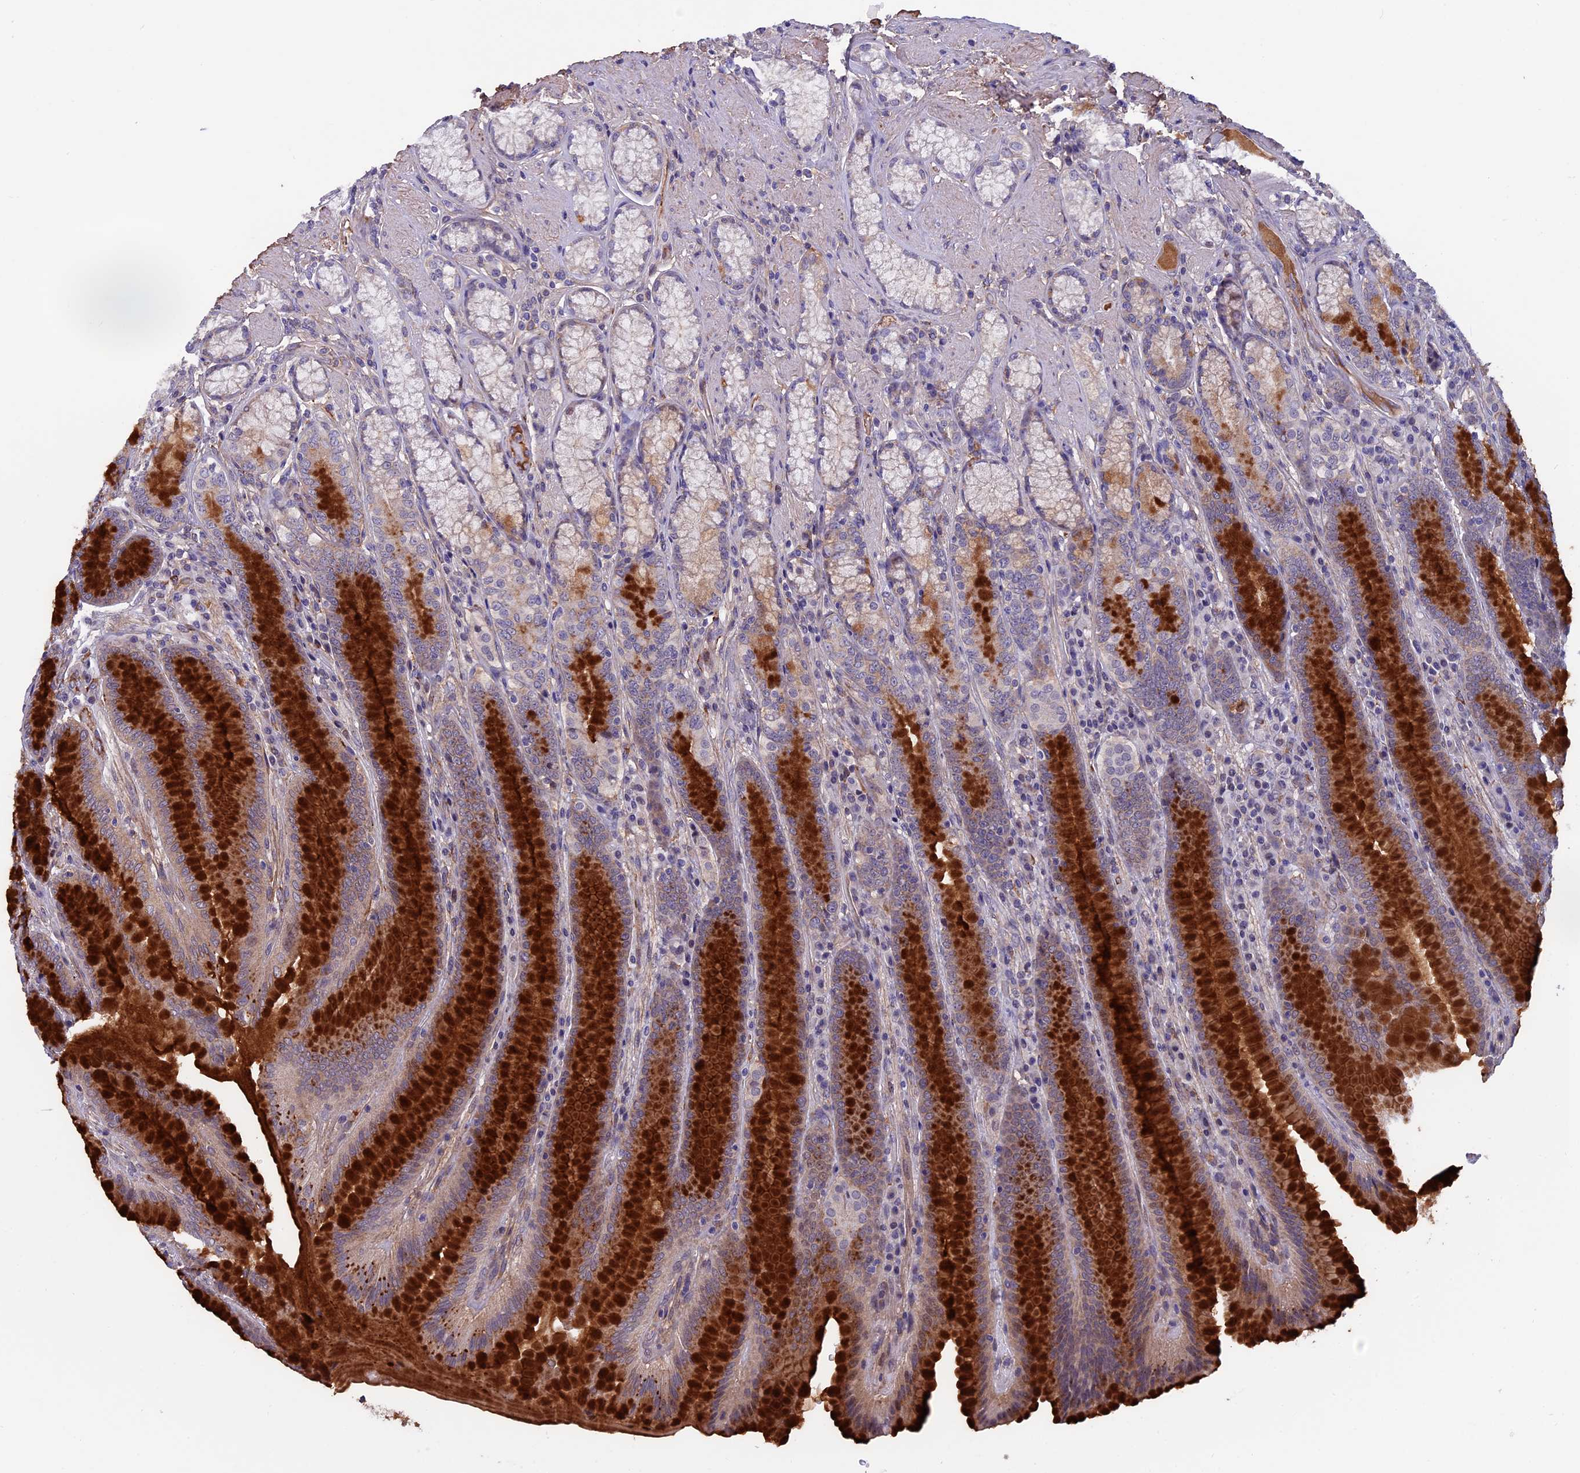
{"staining": {"intensity": "strong", "quantity": "25%-75%", "location": "cytoplasmic/membranous"}, "tissue": "stomach", "cell_type": "Glandular cells", "image_type": "normal", "snomed": [{"axis": "morphology", "description": "Normal tissue, NOS"}, {"axis": "topography", "description": "Stomach, upper"}, {"axis": "topography", "description": "Stomach, lower"}], "caption": "Immunohistochemical staining of normal human stomach demonstrates strong cytoplasmic/membranous protein positivity in about 25%-75% of glandular cells.", "gene": "COL4A3", "patient": {"sex": "female", "age": 76}}